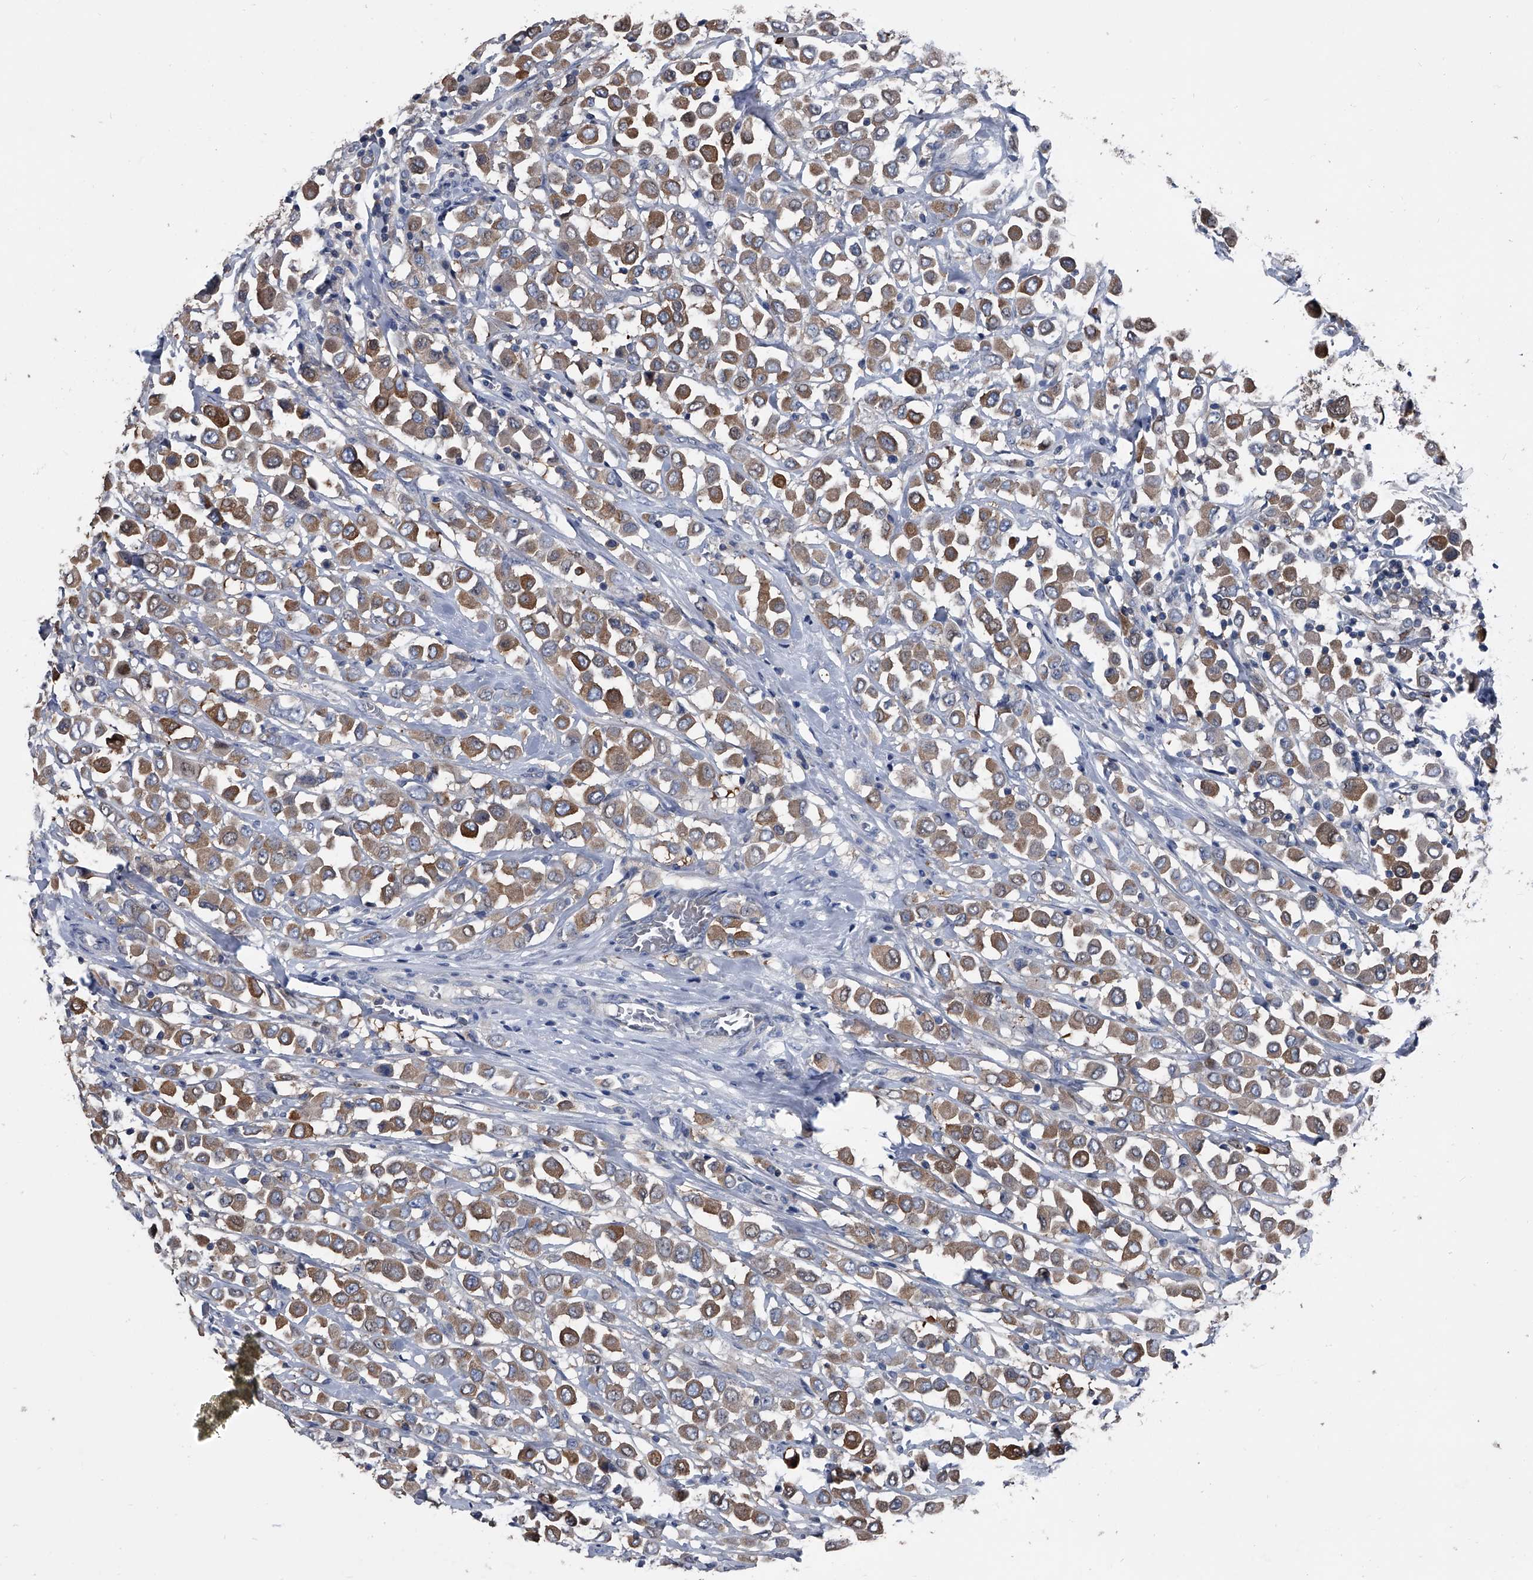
{"staining": {"intensity": "moderate", "quantity": ">75%", "location": "cytoplasmic/membranous"}, "tissue": "breast cancer", "cell_type": "Tumor cells", "image_type": "cancer", "snomed": [{"axis": "morphology", "description": "Duct carcinoma"}, {"axis": "topography", "description": "Breast"}], "caption": "This histopathology image demonstrates IHC staining of human breast cancer (infiltrating ductal carcinoma), with medium moderate cytoplasmic/membranous staining in approximately >75% of tumor cells.", "gene": "KIF13A", "patient": {"sex": "female", "age": 61}}